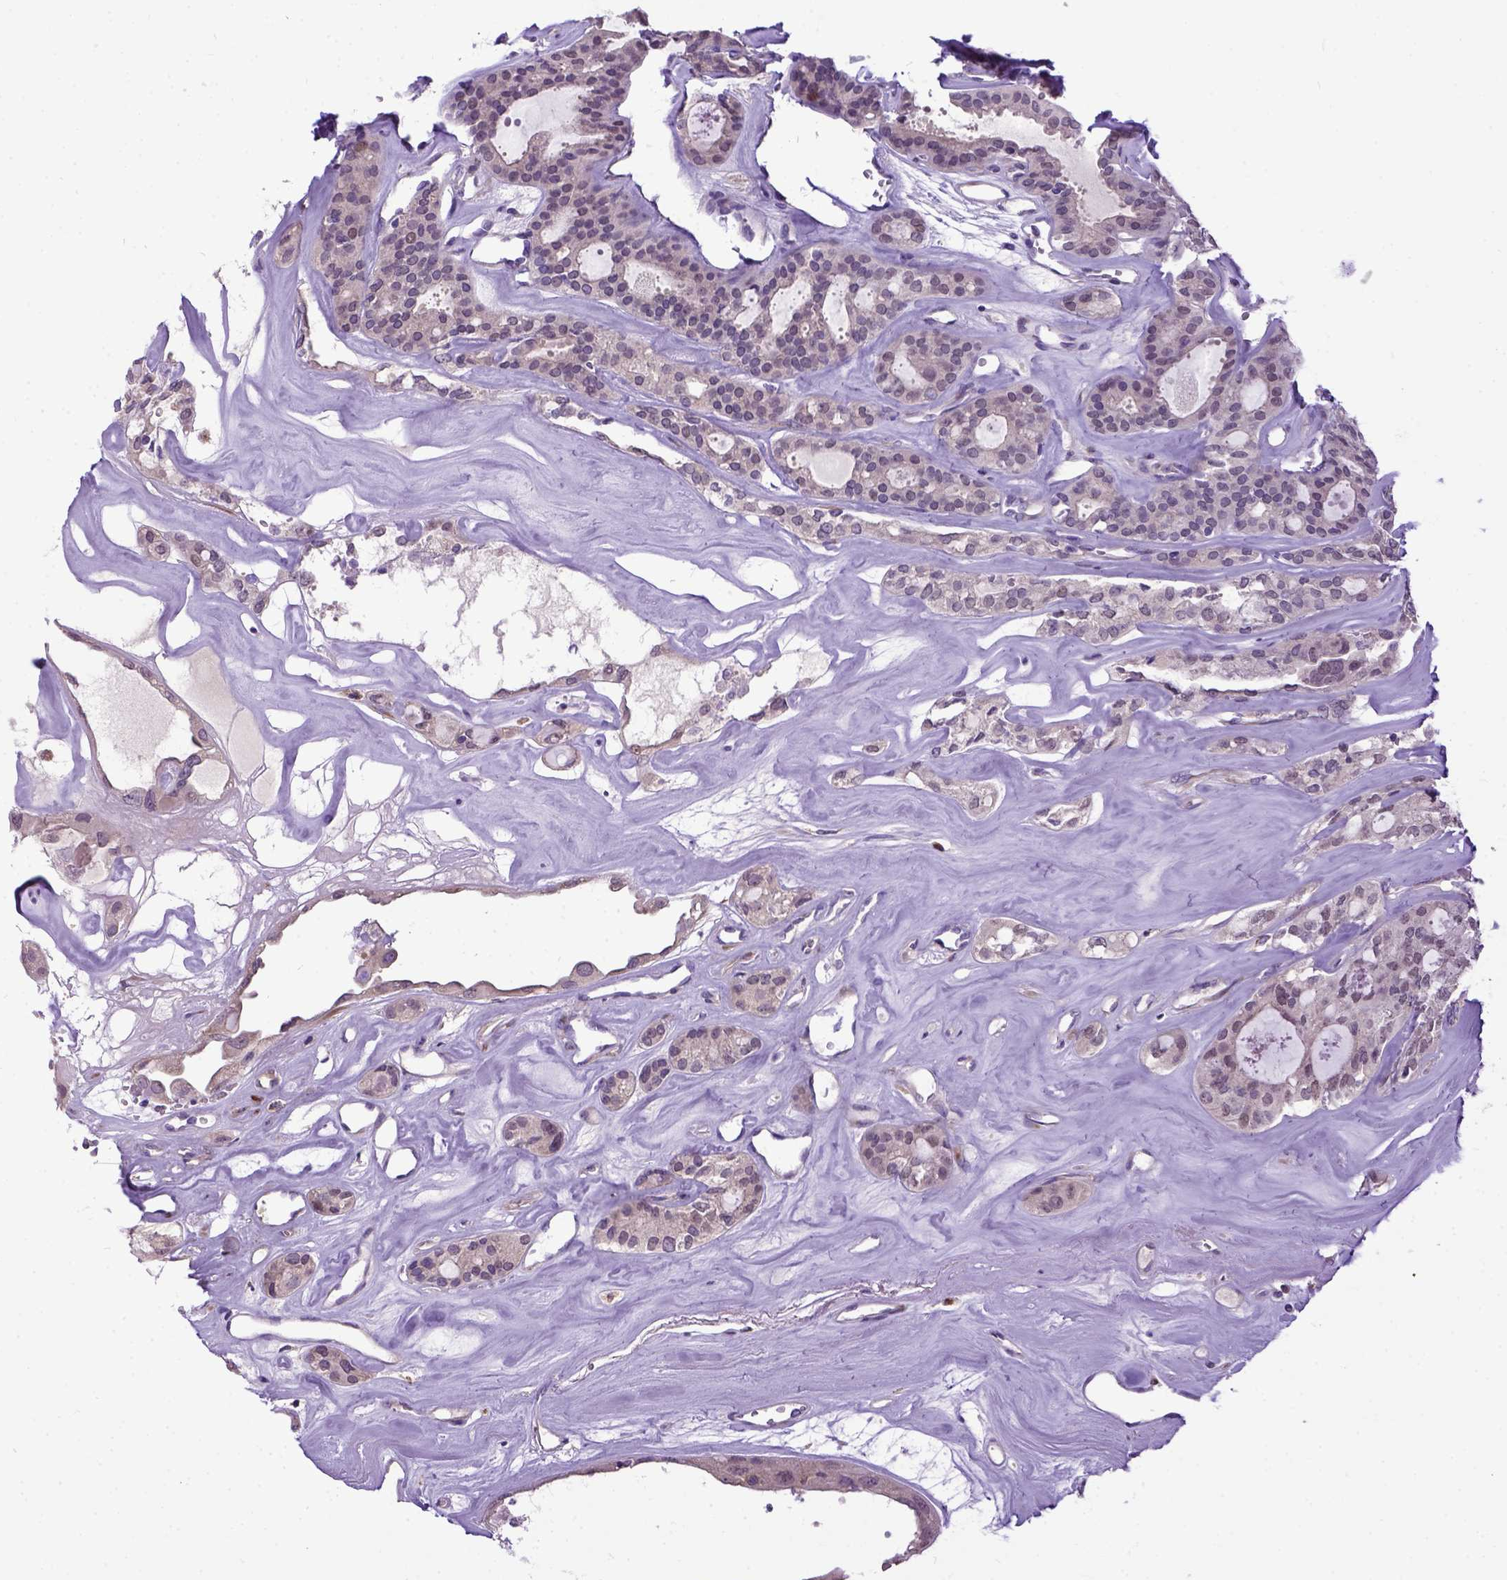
{"staining": {"intensity": "negative", "quantity": "none", "location": "none"}, "tissue": "thyroid cancer", "cell_type": "Tumor cells", "image_type": "cancer", "snomed": [{"axis": "morphology", "description": "Follicular adenoma carcinoma, NOS"}, {"axis": "topography", "description": "Thyroid gland"}], "caption": "The image displays no significant positivity in tumor cells of thyroid follicular adenoma carcinoma. (Immunohistochemistry (ihc), brightfield microscopy, high magnification).", "gene": "NEK5", "patient": {"sex": "male", "age": 75}}